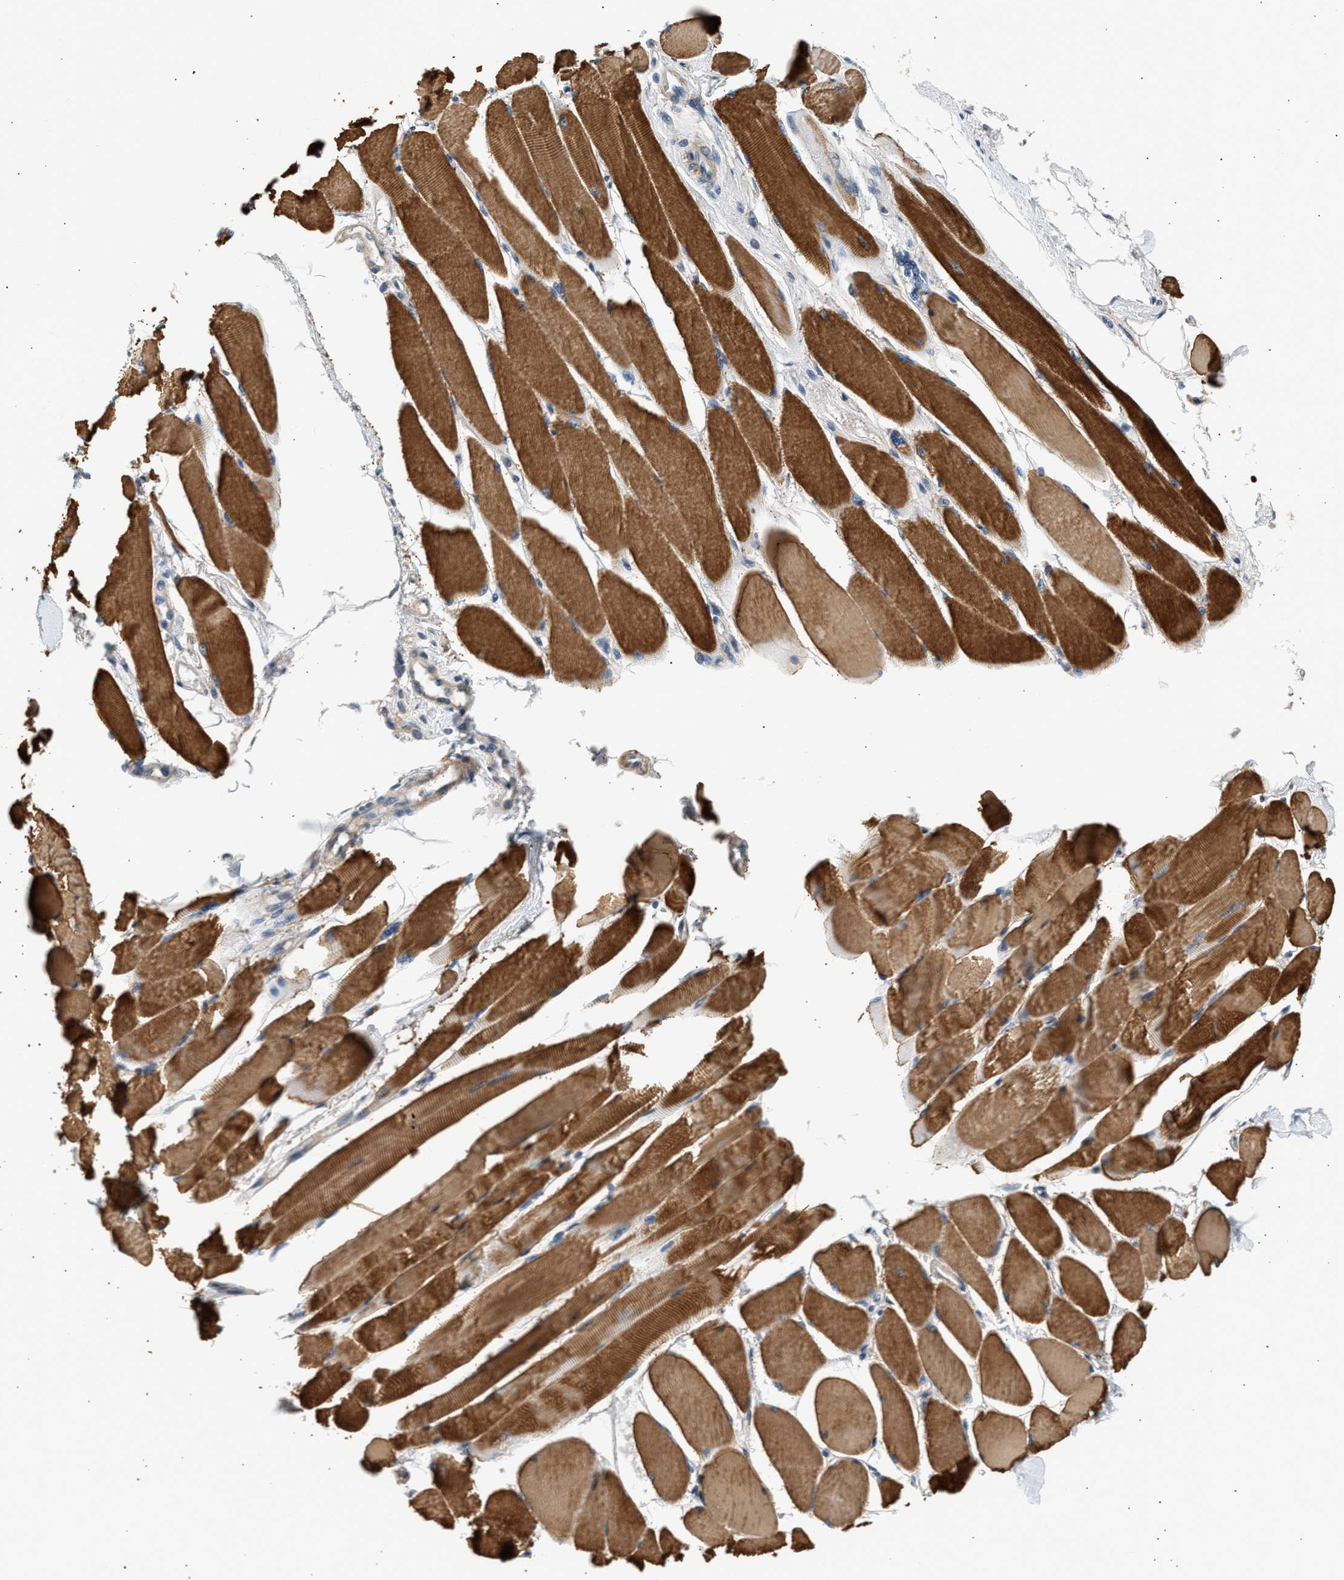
{"staining": {"intensity": "strong", "quantity": ">75%", "location": "cytoplasmic/membranous"}, "tissue": "skeletal muscle", "cell_type": "Myocytes", "image_type": "normal", "snomed": [{"axis": "morphology", "description": "Normal tissue, NOS"}, {"axis": "topography", "description": "Skeletal muscle"}, {"axis": "topography", "description": "Peripheral nerve tissue"}], "caption": "Myocytes show high levels of strong cytoplasmic/membranous positivity in about >75% of cells in normal human skeletal muscle. (IHC, brightfield microscopy, high magnification).", "gene": "WDR31", "patient": {"sex": "female", "age": 84}}